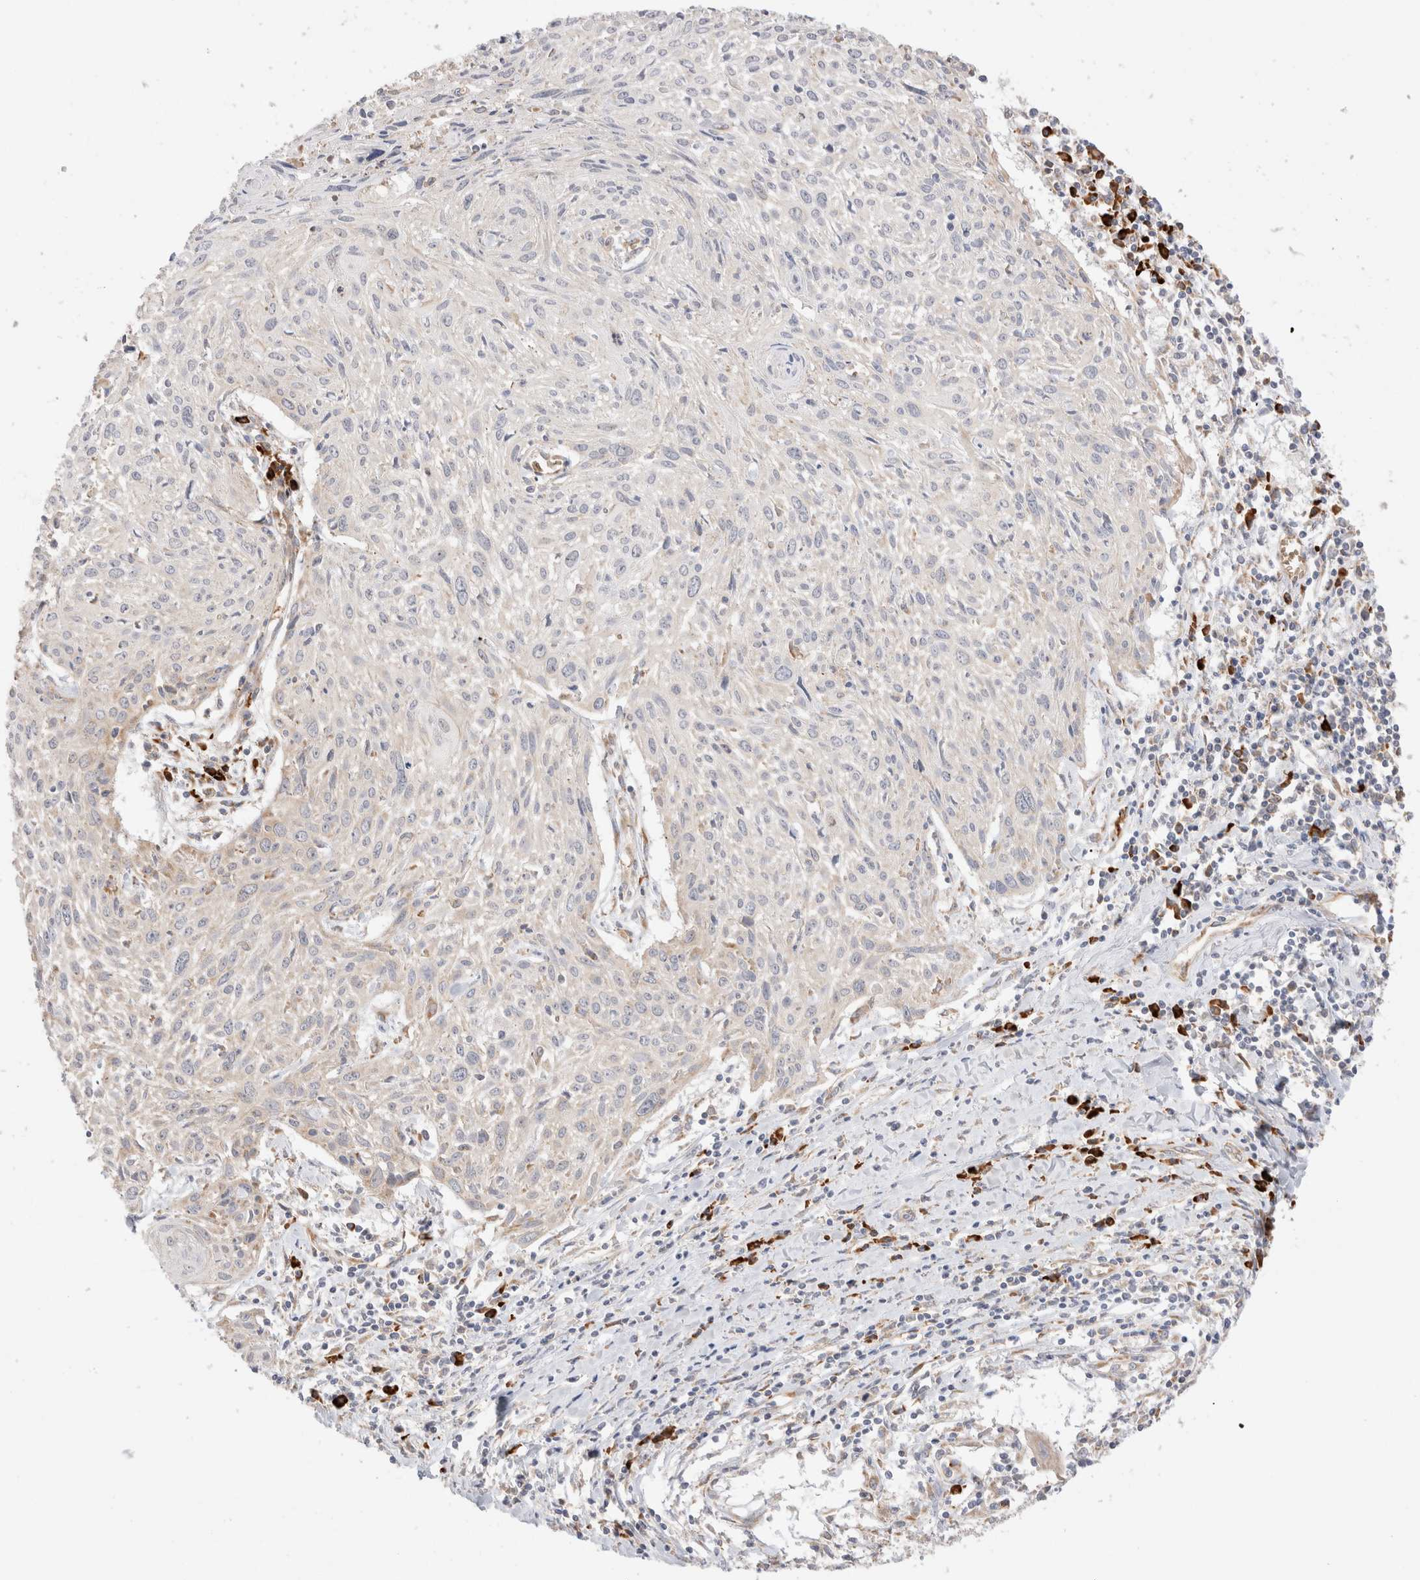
{"staining": {"intensity": "negative", "quantity": "none", "location": "none"}, "tissue": "cervical cancer", "cell_type": "Tumor cells", "image_type": "cancer", "snomed": [{"axis": "morphology", "description": "Squamous cell carcinoma, NOS"}, {"axis": "topography", "description": "Cervix"}], "caption": "High power microscopy histopathology image of an immunohistochemistry (IHC) photomicrograph of squamous cell carcinoma (cervical), revealing no significant expression in tumor cells. (Brightfield microscopy of DAB immunohistochemistry (IHC) at high magnification).", "gene": "UTS2B", "patient": {"sex": "female", "age": 51}}